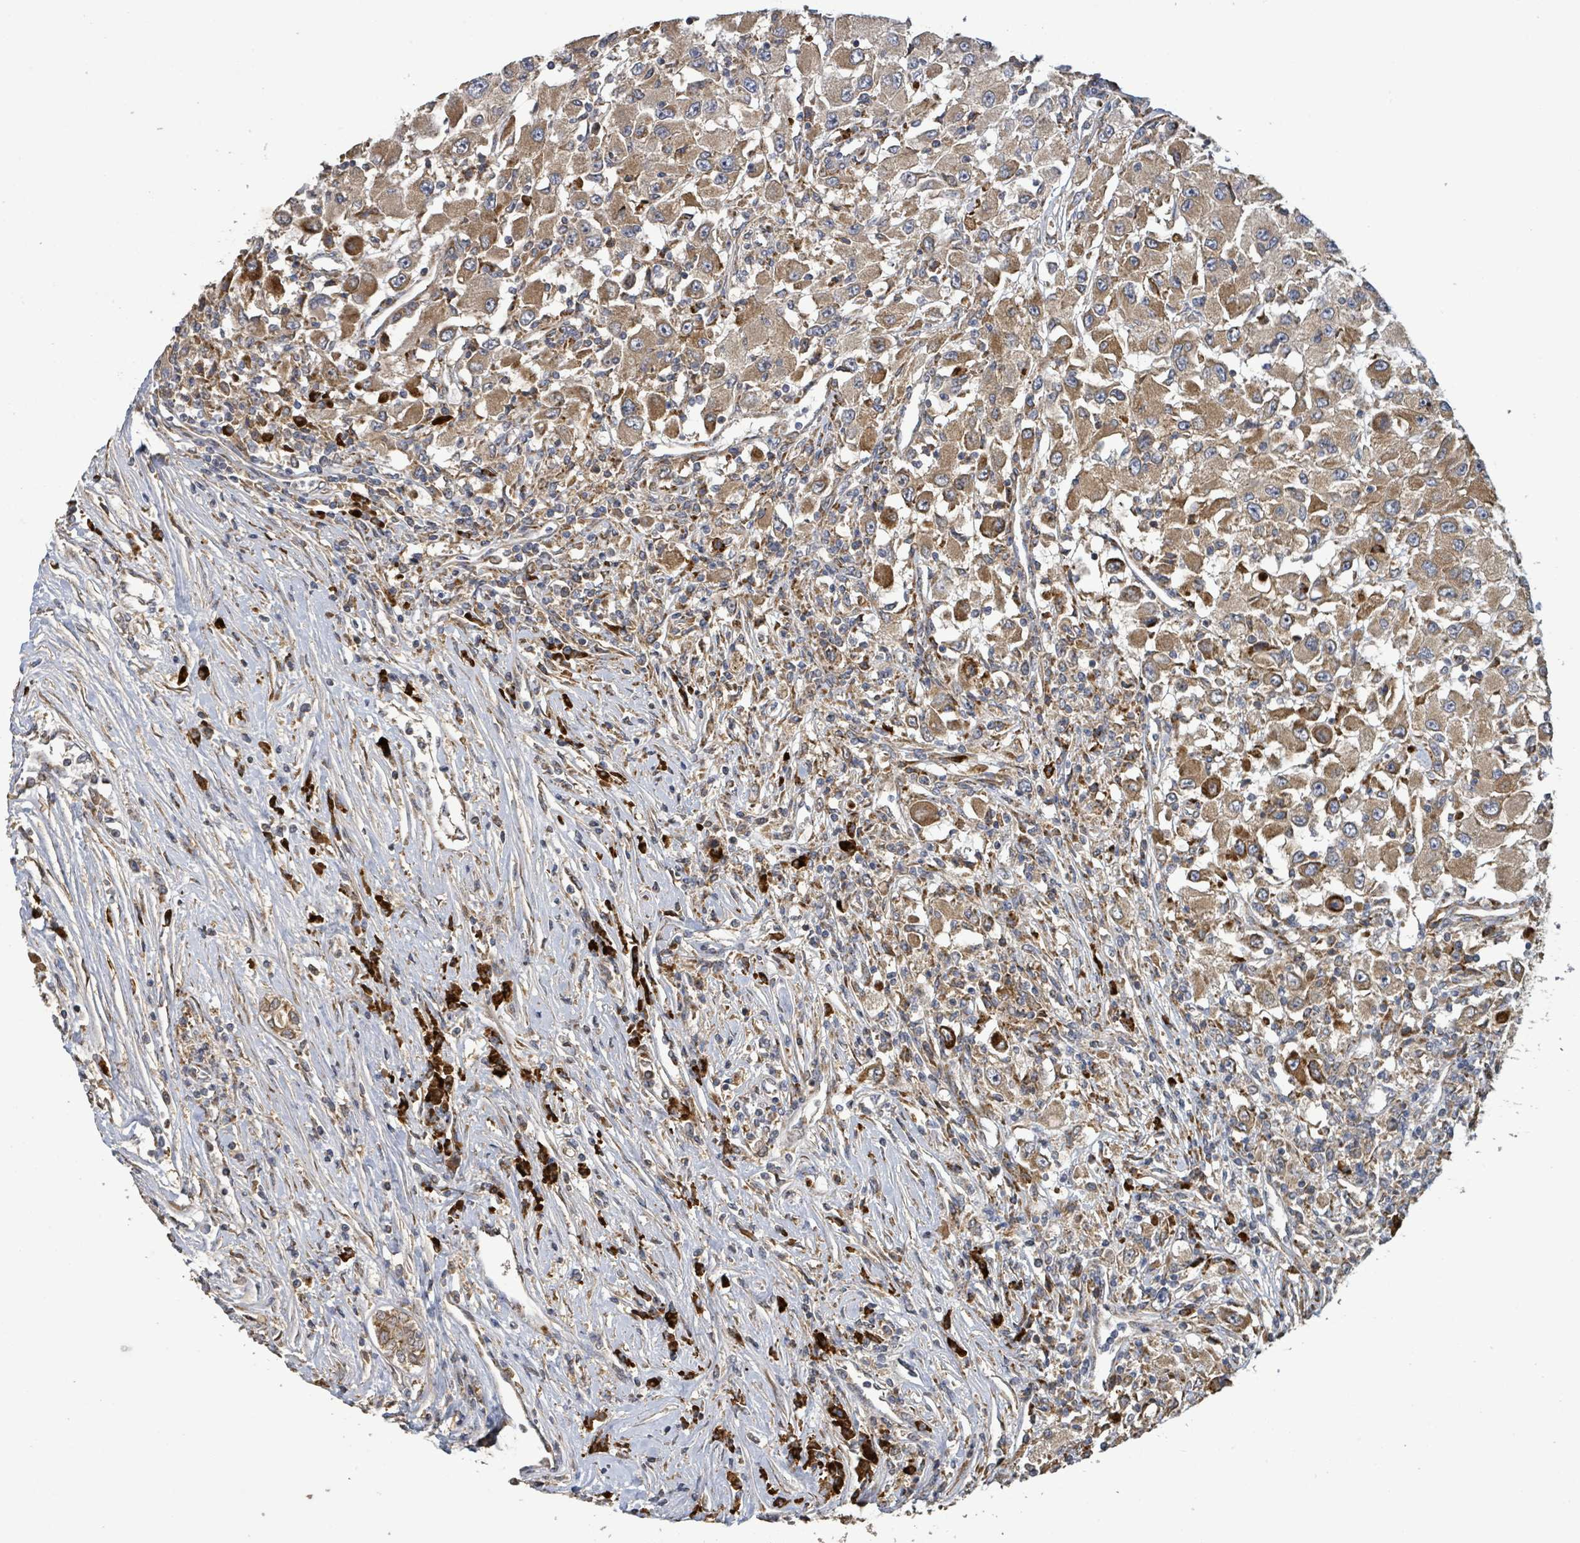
{"staining": {"intensity": "moderate", "quantity": ">75%", "location": "cytoplasmic/membranous"}, "tissue": "renal cancer", "cell_type": "Tumor cells", "image_type": "cancer", "snomed": [{"axis": "morphology", "description": "Adenocarcinoma, NOS"}, {"axis": "topography", "description": "Kidney"}], "caption": "About >75% of tumor cells in human renal cancer demonstrate moderate cytoplasmic/membranous protein expression as visualized by brown immunohistochemical staining.", "gene": "STARD4", "patient": {"sex": "female", "age": 67}}